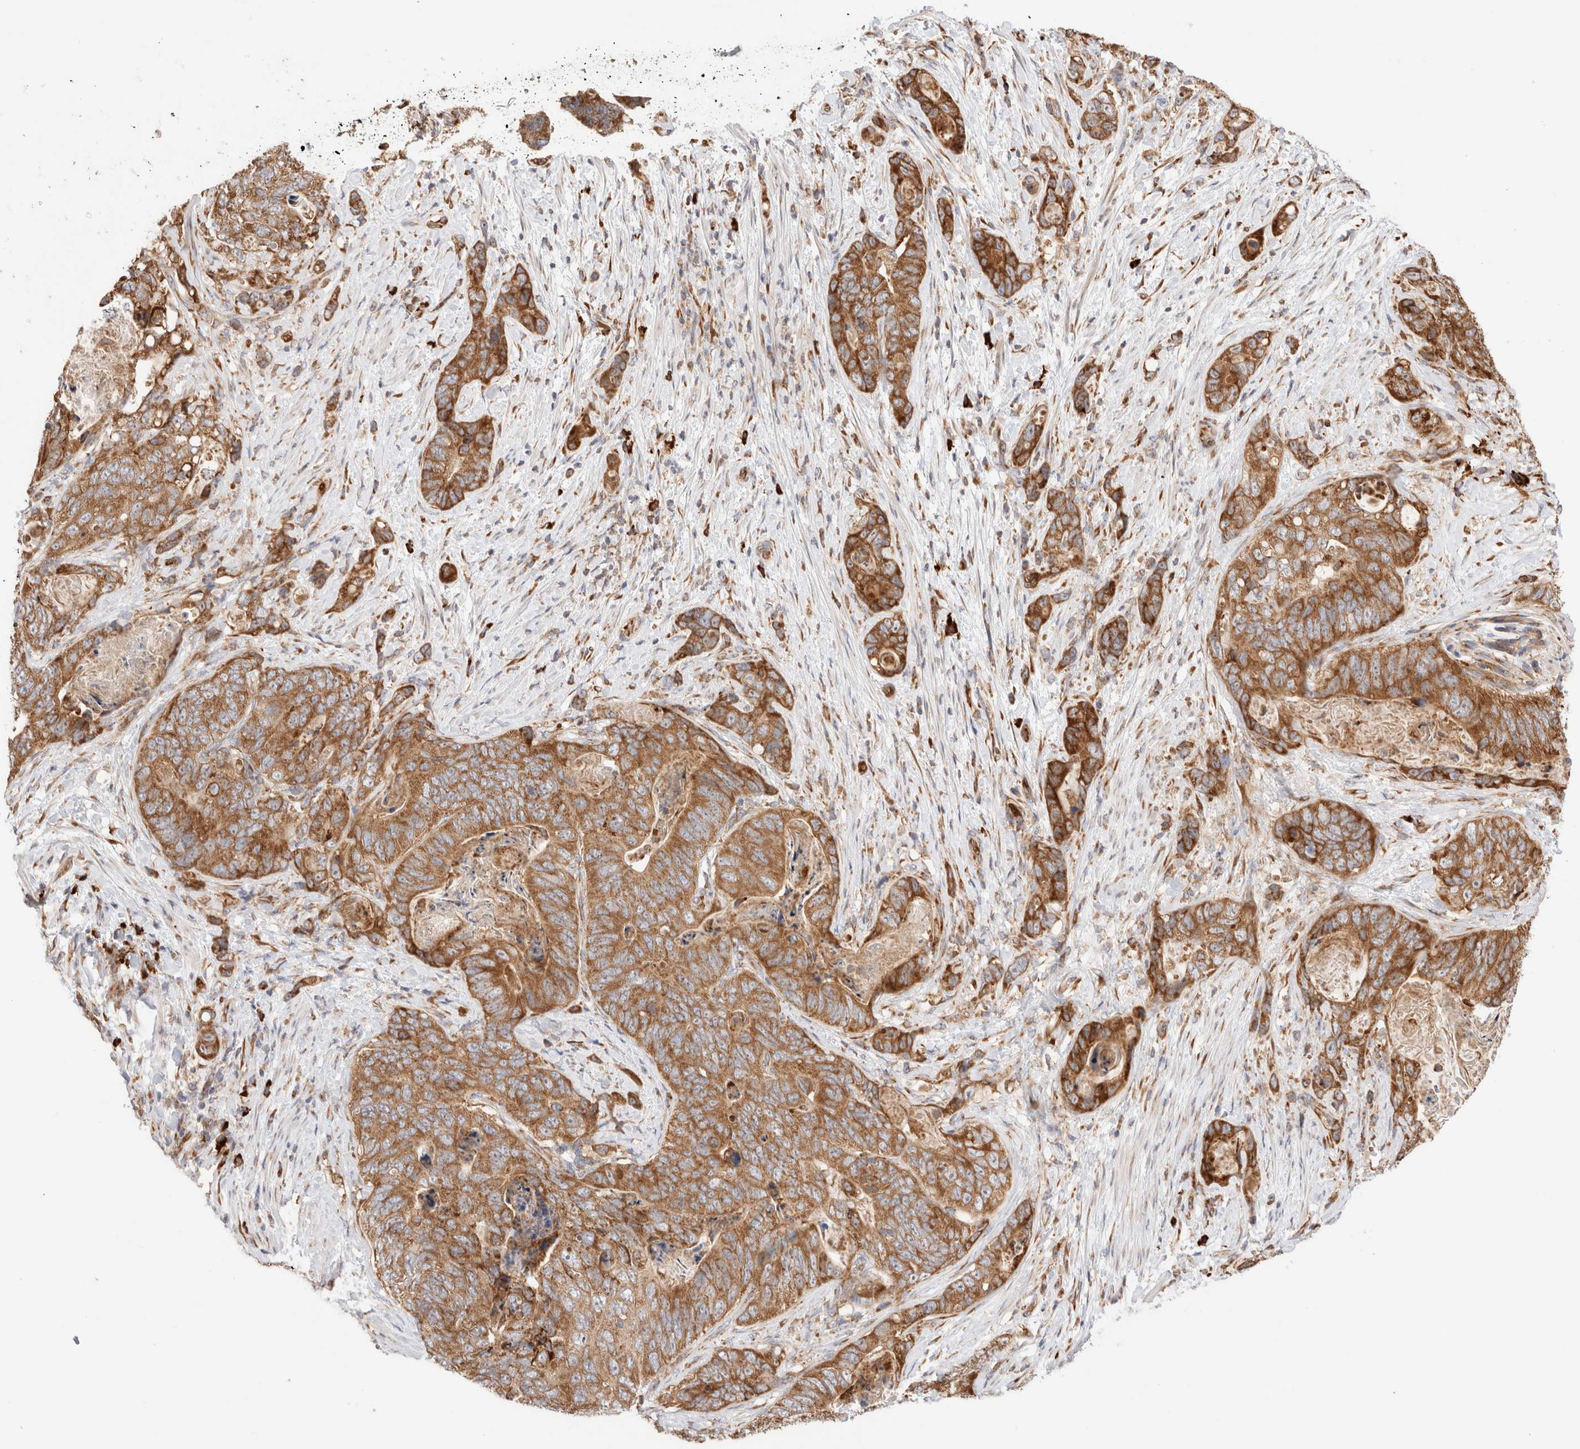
{"staining": {"intensity": "moderate", "quantity": ">75%", "location": "cytoplasmic/membranous"}, "tissue": "stomach cancer", "cell_type": "Tumor cells", "image_type": "cancer", "snomed": [{"axis": "morphology", "description": "Normal tissue, NOS"}, {"axis": "morphology", "description": "Adenocarcinoma, NOS"}, {"axis": "topography", "description": "Stomach"}], "caption": "A high-resolution micrograph shows IHC staining of stomach cancer (adenocarcinoma), which reveals moderate cytoplasmic/membranous positivity in approximately >75% of tumor cells.", "gene": "UTS2B", "patient": {"sex": "female", "age": 89}}